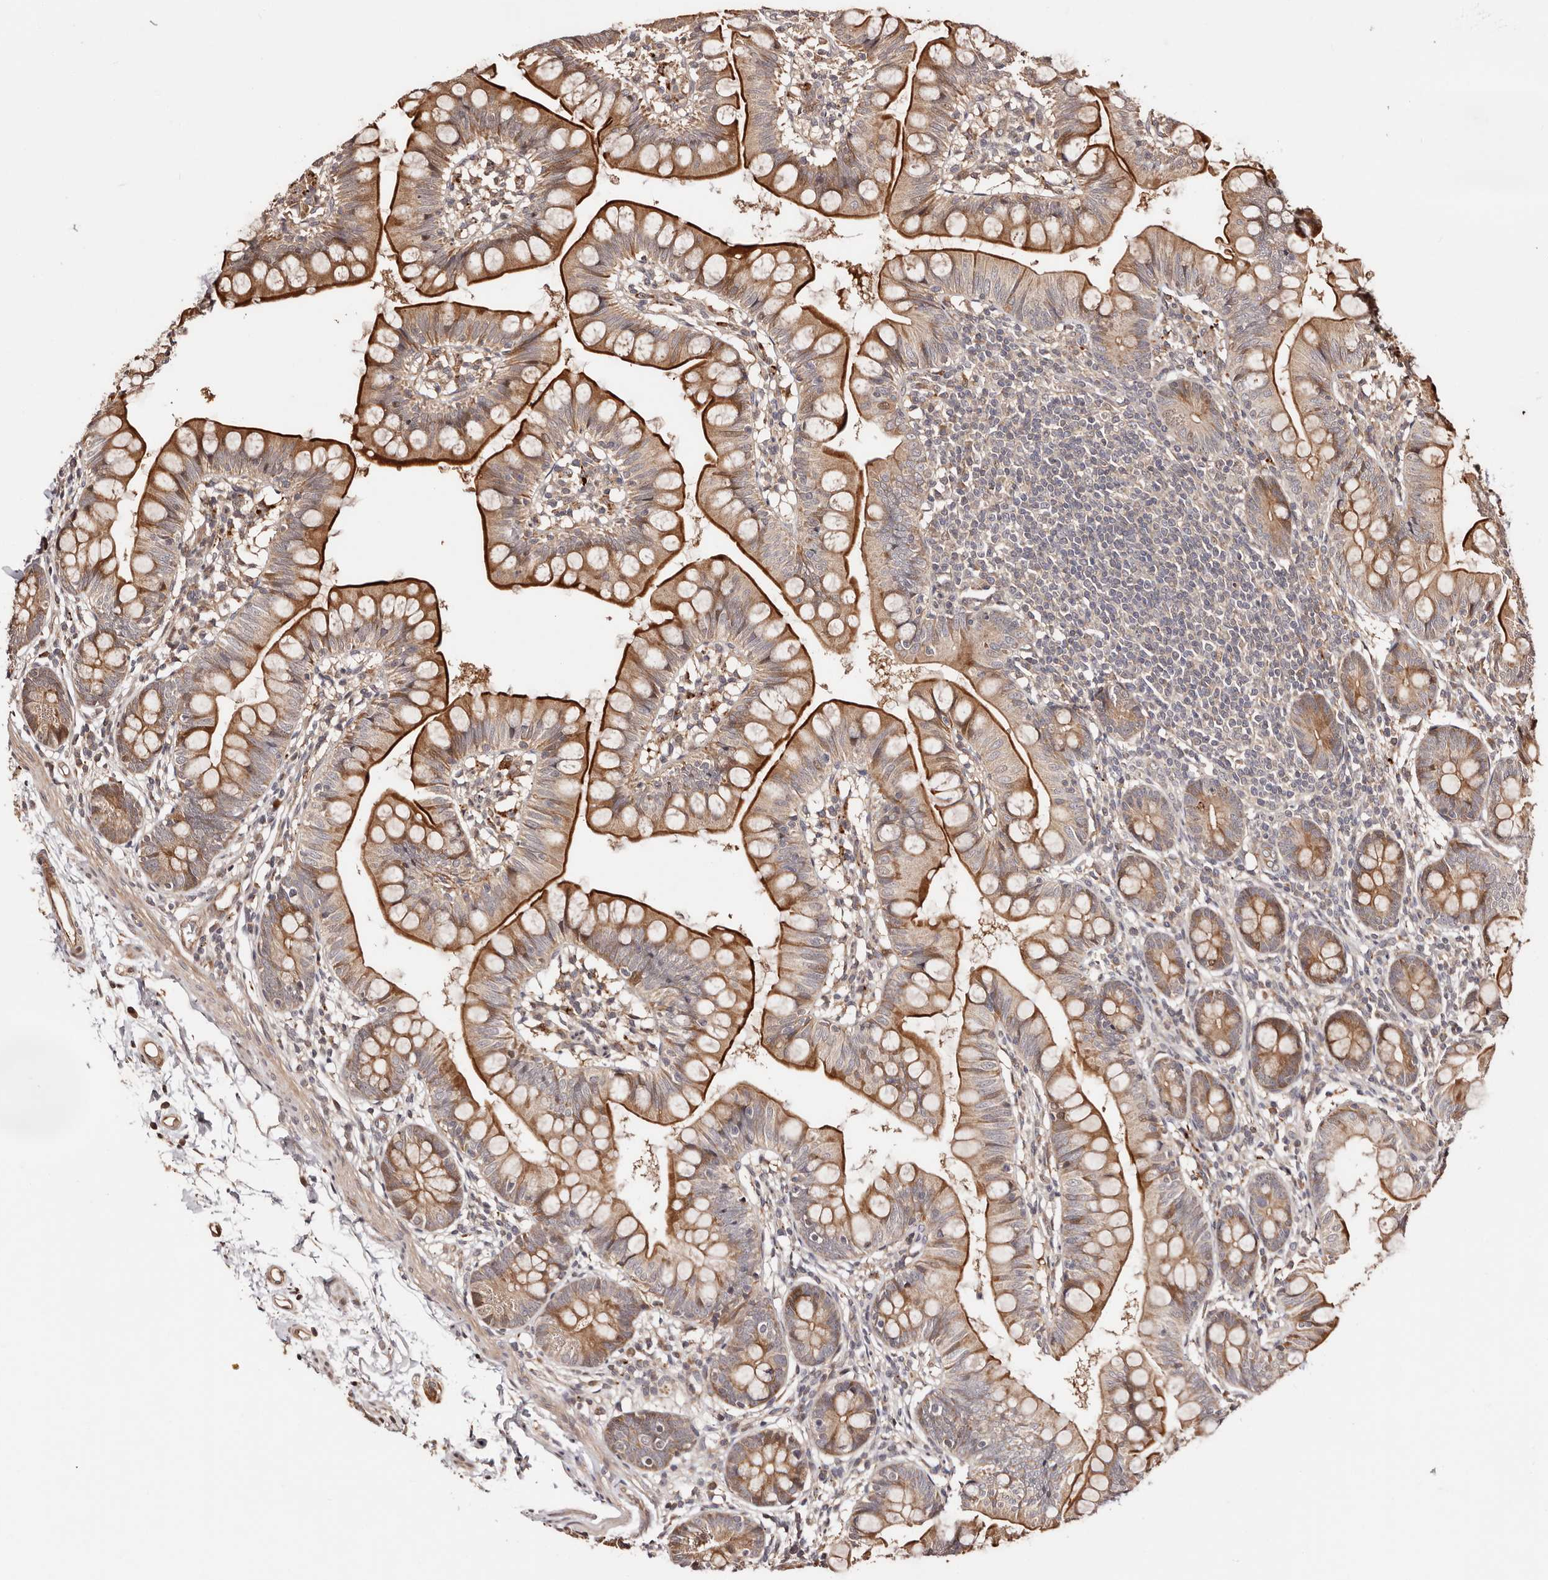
{"staining": {"intensity": "strong", "quantity": ">75%", "location": "cytoplasmic/membranous"}, "tissue": "small intestine", "cell_type": "Glandular cells", "image_type": "normal", "snomed": [{"axis": "morphology", "description": "Normal tissue, NOS"}, {"axis": "topography", "description": "Small intestine"}], "caption": "Glandular cells reveal high levels of strong cytoplasmic/membranous expression in approximately >75% of cells in normal human small intestine. (DAB (3,3'-diaminobenzidine) IHC with brightfield microscopy, high magnification).", "gene": "PTPN22", "patient": {"sex": "male", "age": 7}}